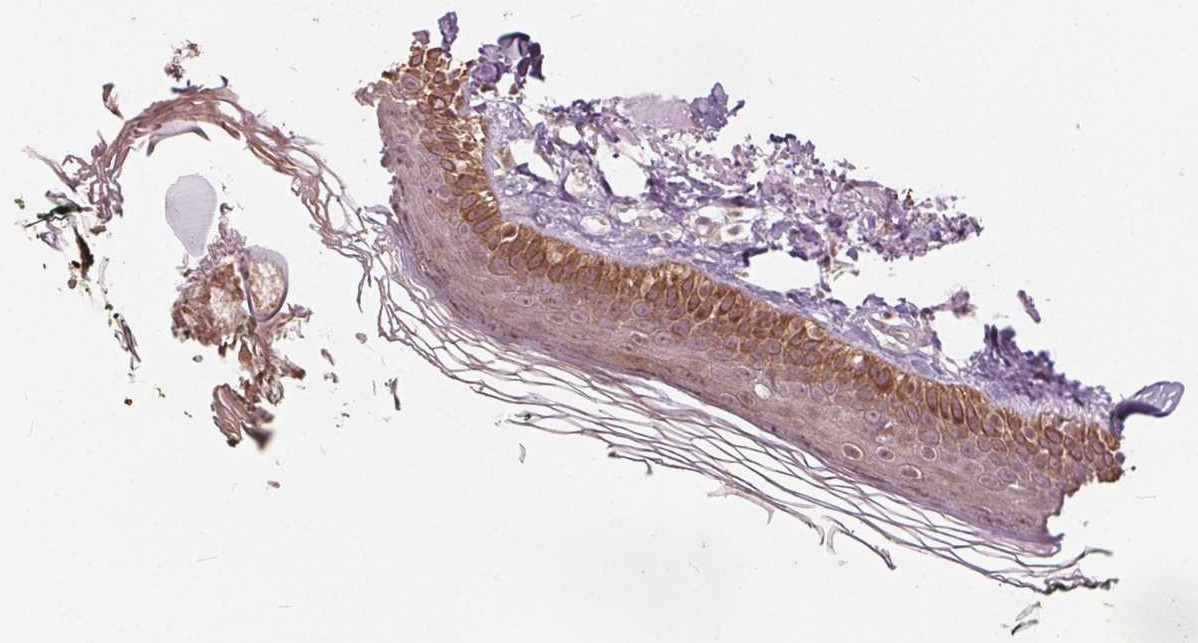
{"staining": {"intensity": "weak", "quantity": ">75%", "location": "cytoplasmic/membranous"}, "tissue": "skin", "cell_type": "Fibroblasts", "image_type": "normal", "snomed": [{"axis": "morphology", "description": "Normal tissue, NOS"}, {"axis": "topography", "description": "Skin"}], "caption": "This image displays normal skin stained with IHC to label a protein in brown. The cytoplasmic/membranous of fibroblasts show weak positivity for the protein. Nuclei are counter-stained blue.", "gene": "HIF1AN", "patient": {"sex": "male", "age": 76}}